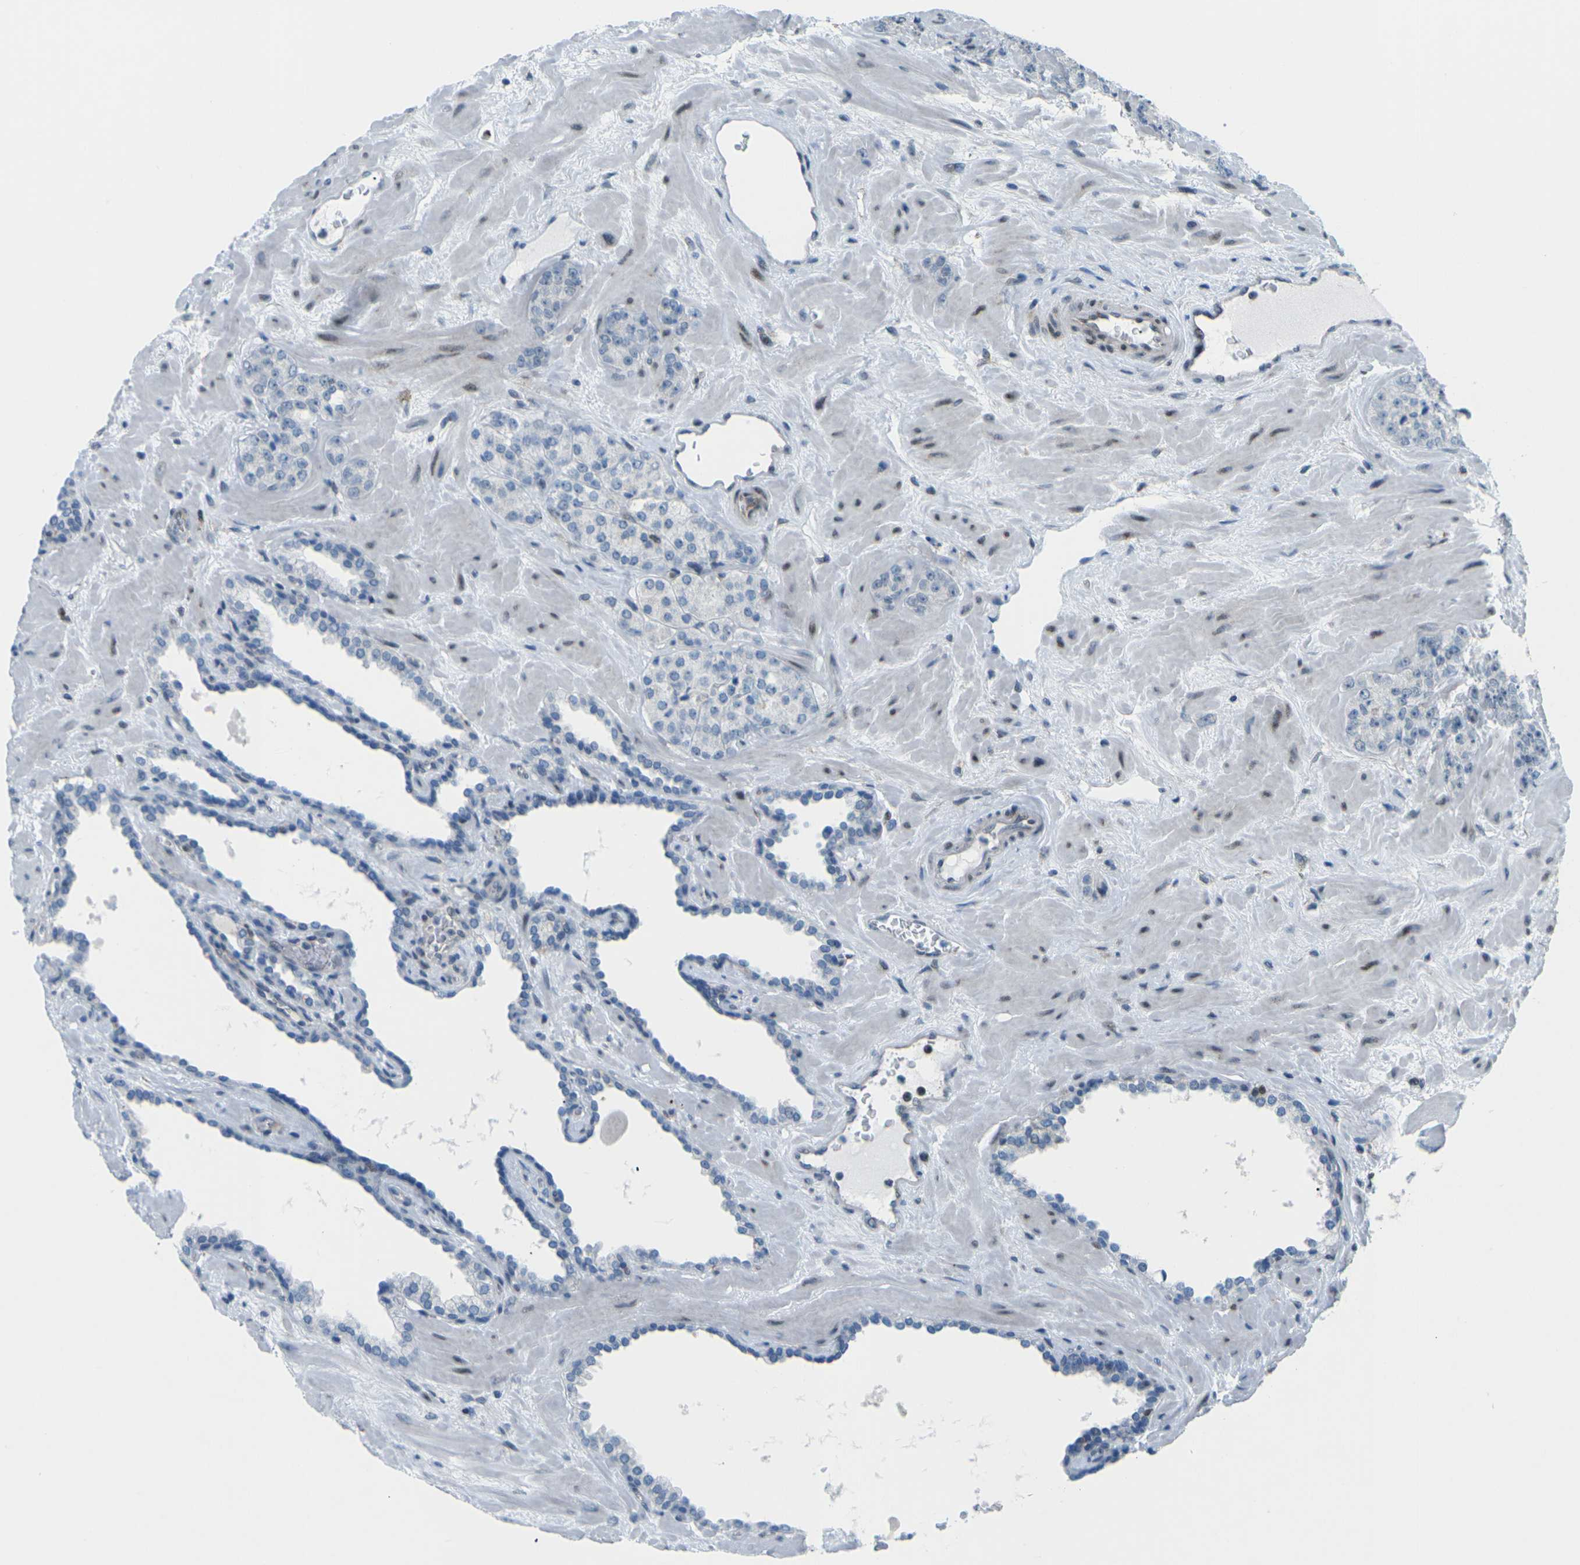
{"staining": {"intensity": "negative", "quantity": "none", "location": "none"}, "tissue": "prostate cancer", "cell_type": "Tumor cells", "image_type": "cancer", "snomed": [{"axis": "morphology", "description": "Adenocarcinoma, High grade"}, {"axis": "topography", "description": "Prostate"}], "caption": "Immunohistochemical staining of prostate cancer exhibits no significant staining in tumor cells.", "gene": "MBNL1", "patient": {"sex": "male", "age": 64}}